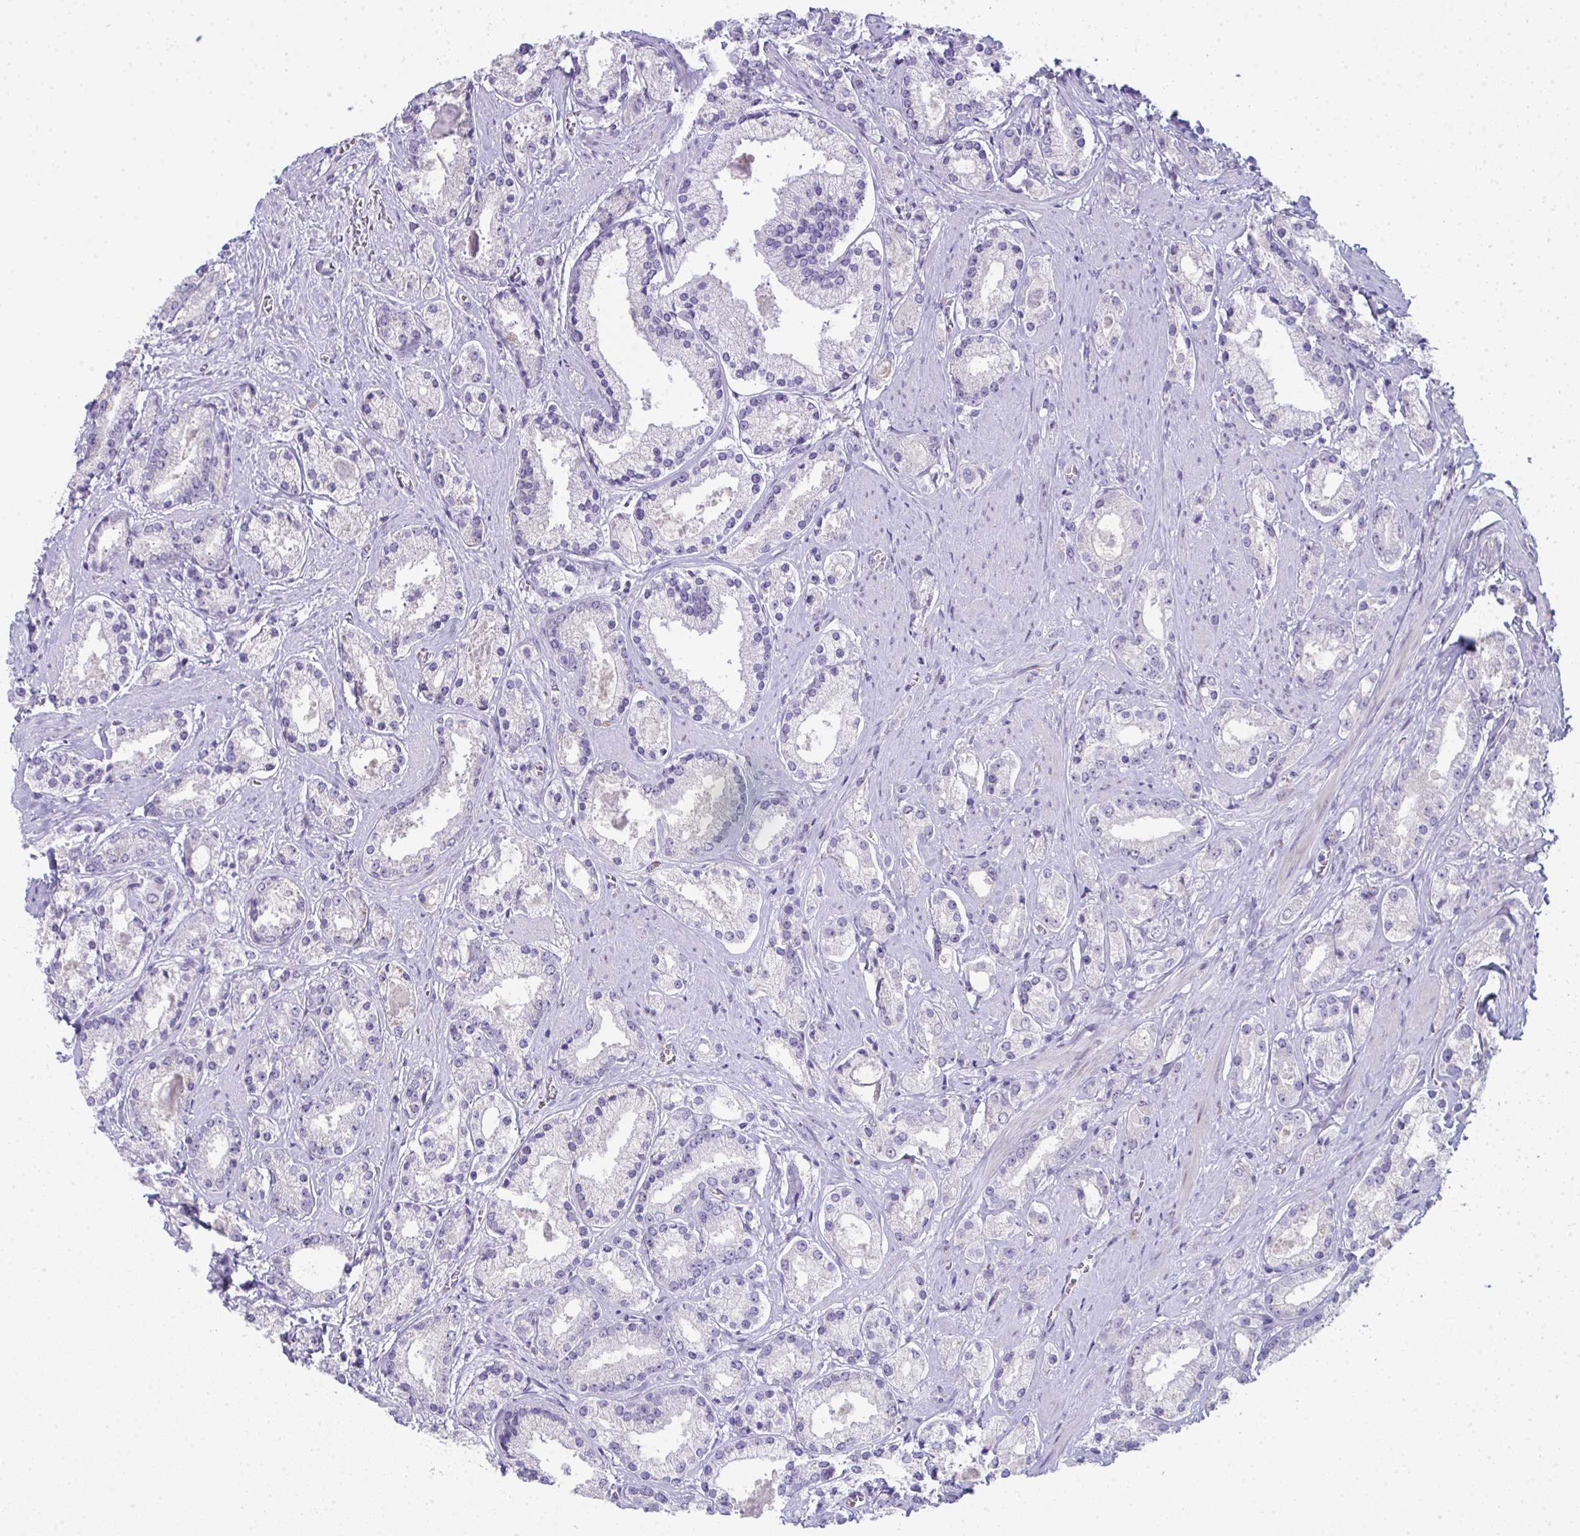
{"staining": {"intensity": "negative", "quantity": "none", "location": "none"}, "tissue": "prostate cancer", "cell_type": "Tumor cells", "image_type": "cancer", "snomed": [{"axis": "morphology", "description": "Adenocarcinoma, High grade"}, {"axis": "topography", "description": "Prostate"}], "caption": "Immunohistochemical staining of prostate cancer (high-grade adenocarcinoma) displays no significant positivity in tumor cells.", "gene": "GALNT16", "patient": {"sex": "male", "age": 67}}